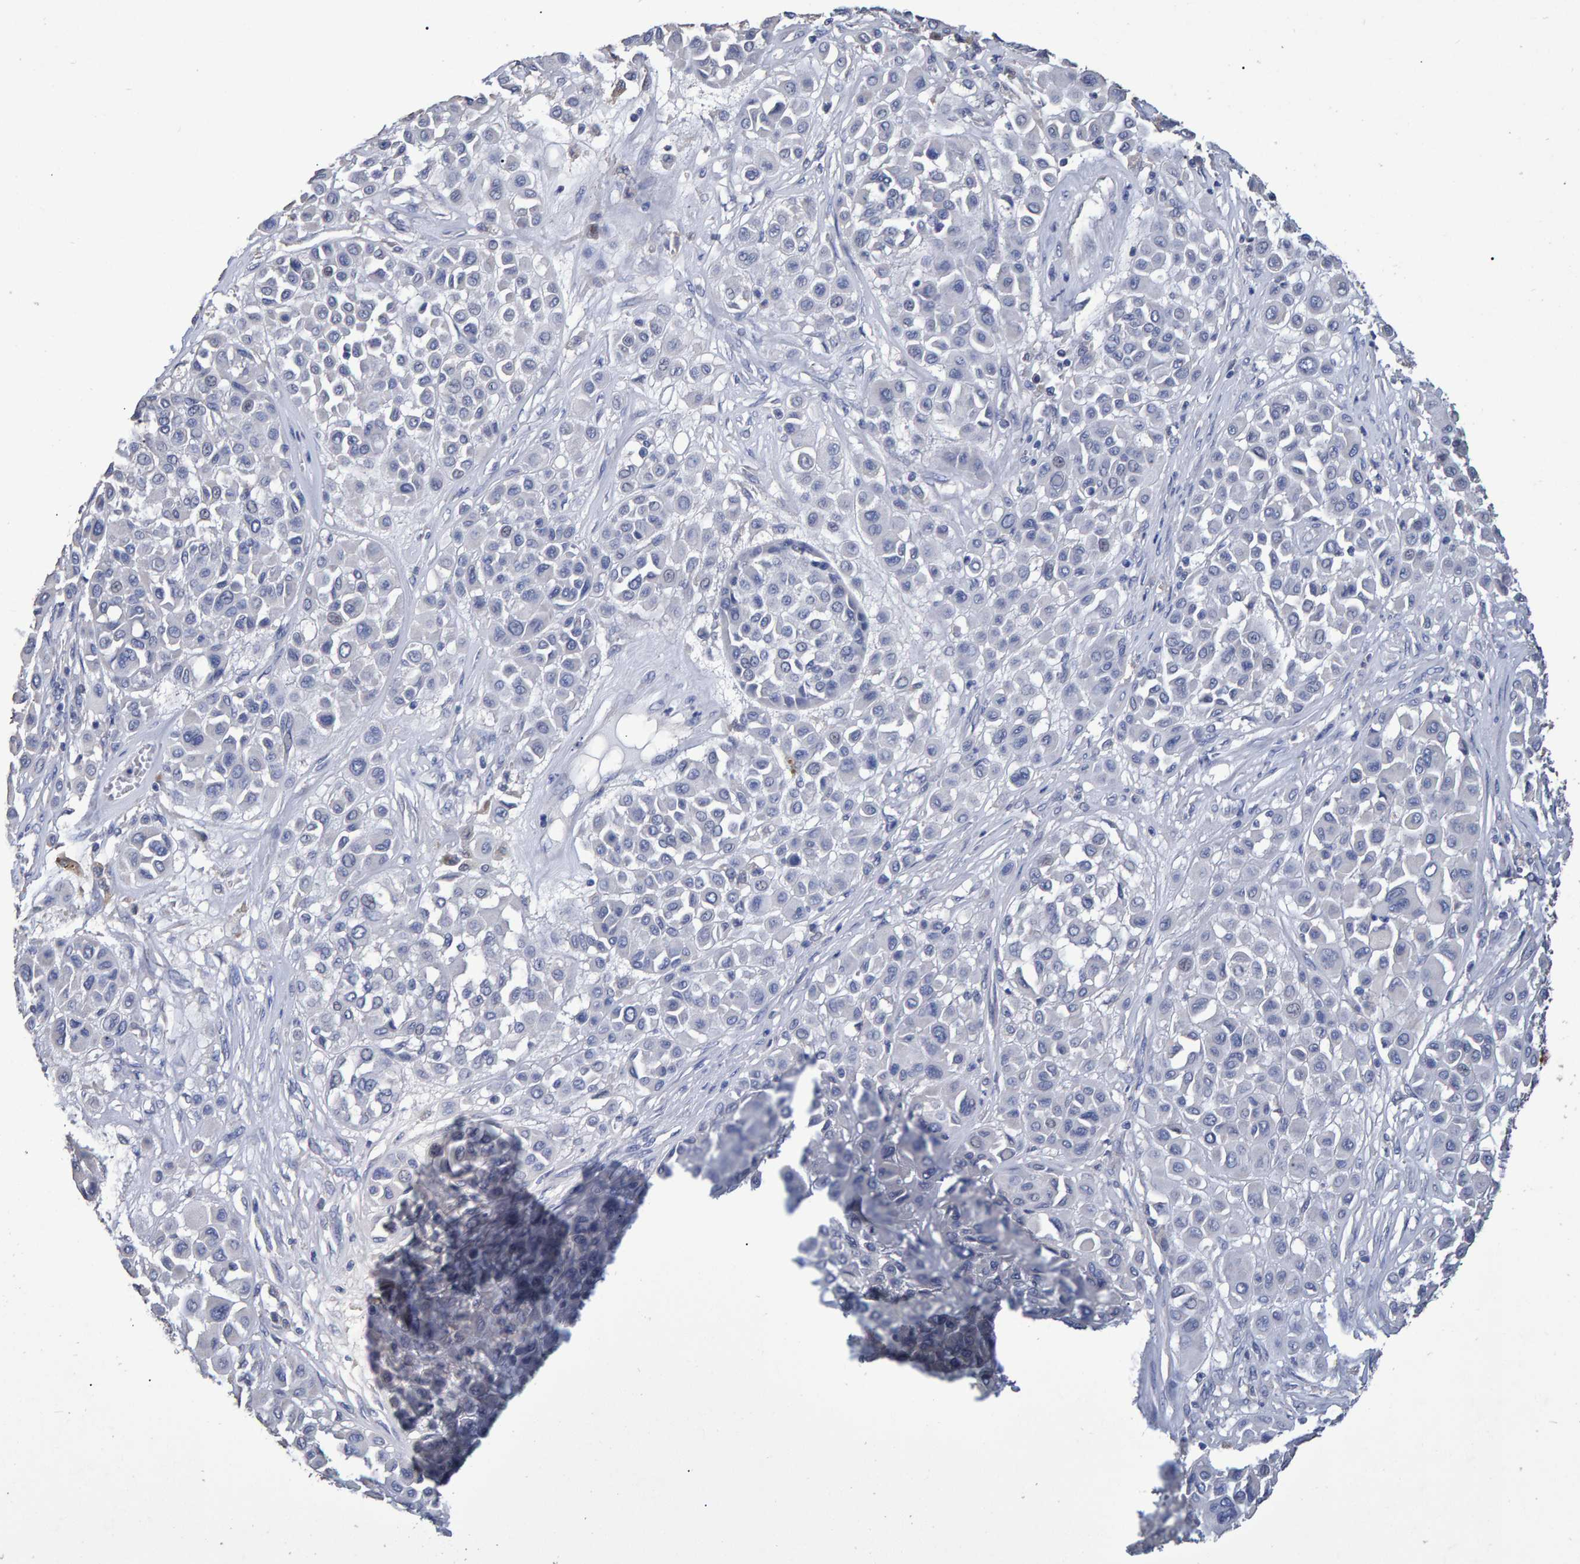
{"staining": {"intensity": "negative", "quantity": "none", "location": "none"}, "tissue": "melanoma", "cell_type": "Tumor cells", "image_type": "cancer", "snomed": [{"axis": "morphology", "description": "Malignant melanoma, Metastatic site"}, {"axis": "topography", "description": "Soft tissue"}], "caption": "This is an IHC micrograph of human melanoma. There is no staining in tumor cells.", "gene": "HEMGN", "patient": {"sex": "male", "age": 41}}